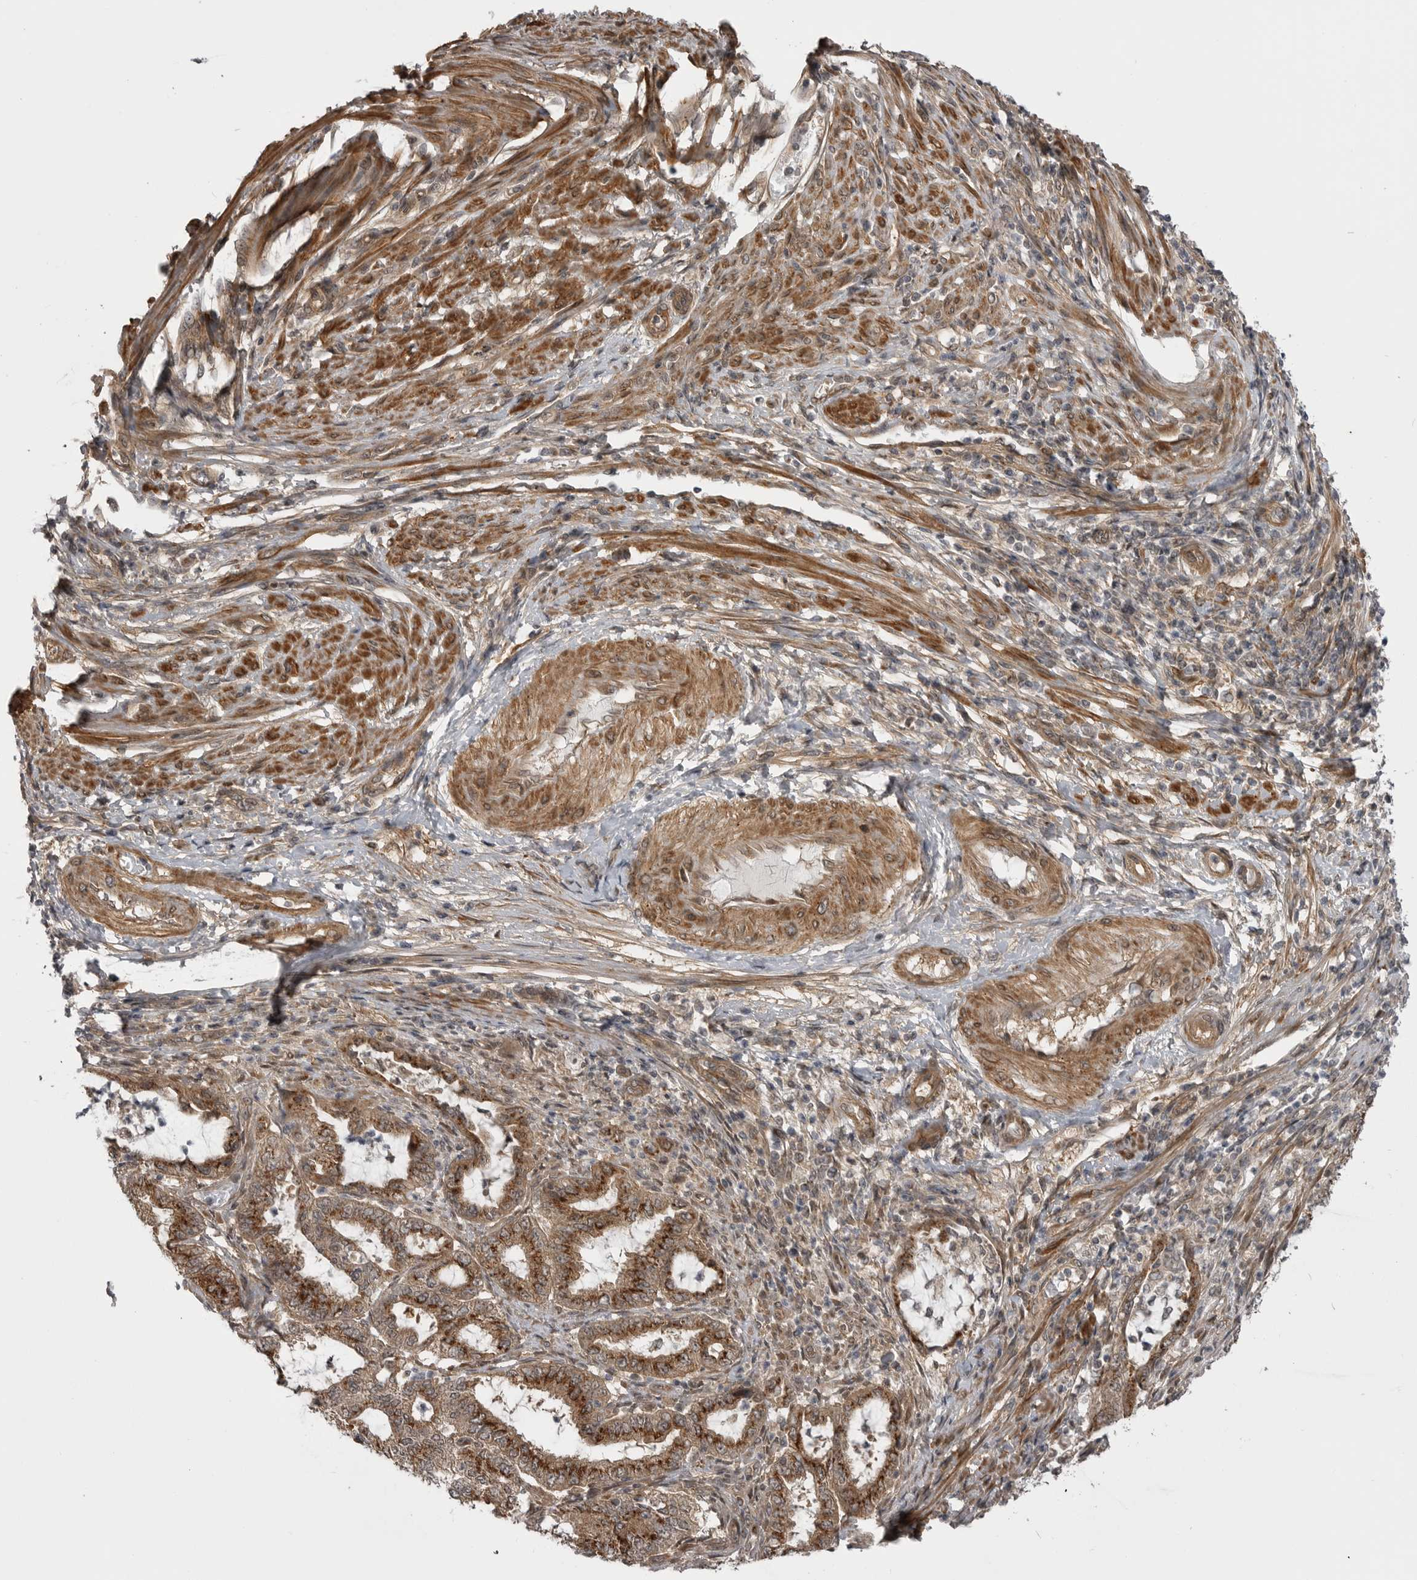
{"staining": {"intensity": "strong", "quantity": ">75%", "location": "cytoplasmic/membranous"}, "tissue": "endometrial cancer", "cell_type": "Tumor cells", "image_type": "cancer", "snomed": [{"axis": "morphology", "description": "Adenocarcinoma, NOS"}, {"axis": "topography", "description": "Endometrium"}], "caption": "Tumor cells show high levels of strong cytoplasmic/membranous expression in about >75% of cells in human adenocarcinoma (endometrial).", "gene": "PDCL", "patient": {"sex": "female", "age": 51}}